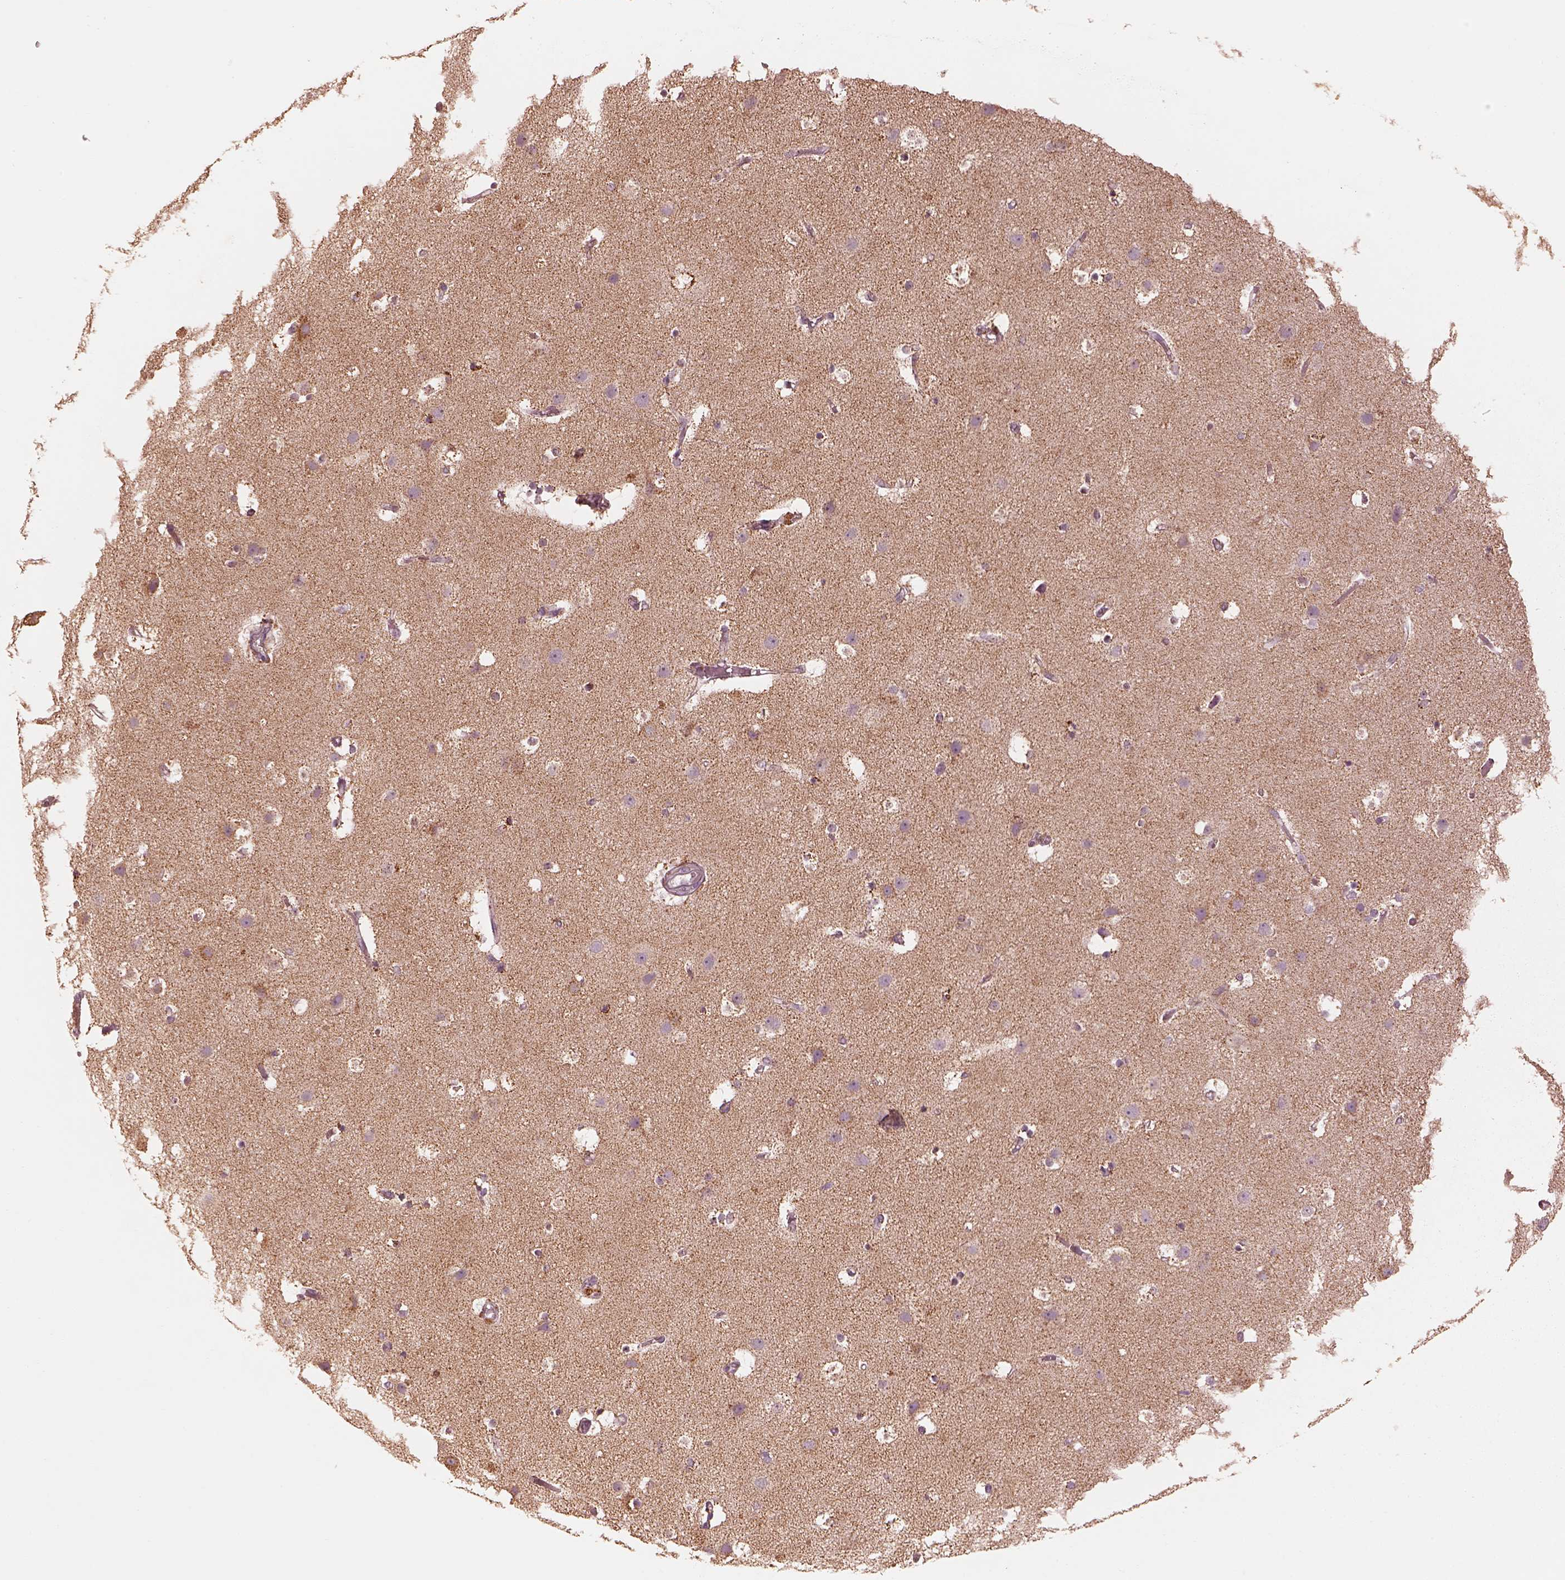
{"staining": {"intensity": "negative", "quantity": "none", "location": "none"}, "tissue": "cerebral cortex", "cell_type": "Endothelial cells", "image_type": "normal", "snomed": [{"axis": "morphology", "description": "Normal tissue, NOS"}, {"axis": "topography", "description": "Cerebral cortex"}], "caption": "This image is of normal cerebral cortex stained with IHC to label a protein in brown with the nuclei are counter-stained blue. There is no expression in endothelial cells.", "gene": "ENTPD6", "patient": {"sex": "female", "age": 52}}